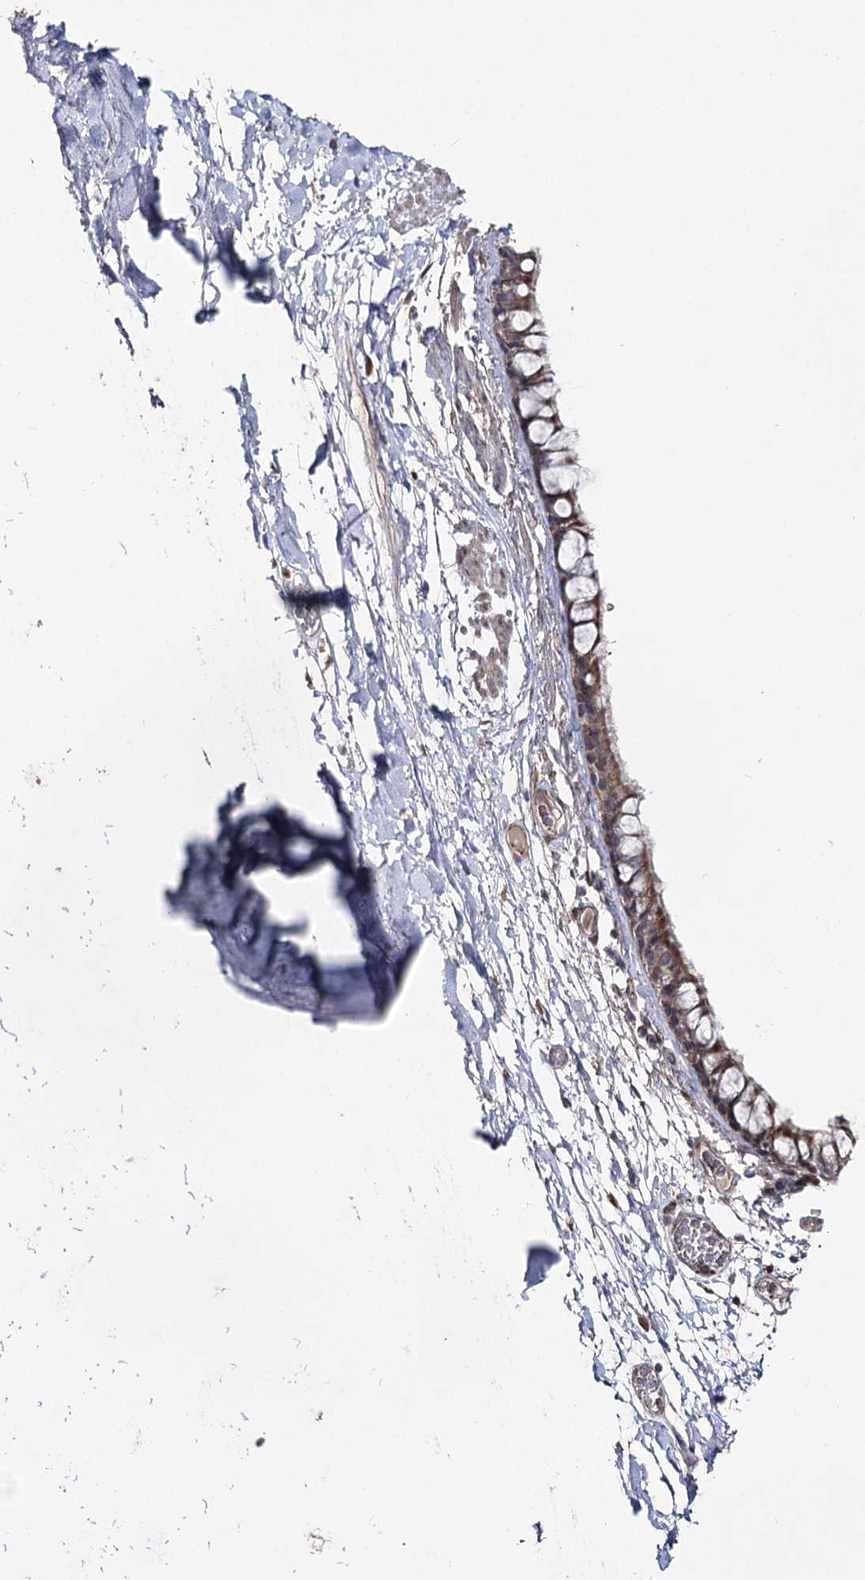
{"staining": {"intensity": "moderate", "quantity": ">75%", "location": "cytoplasmic/membranous,nuclear"}, "tissue": "bronchus", "cell_type": "Respiratory epithelial cells", "image_type": "normal", "snomed": [{"axis": "morphology", "description": "Normal tissue, NOS"}, {"axis": "topography", "description": "Cartilage tissue"}], "caption": "The image demonstrates immunohistochemical staining of normal bronchus. There is moderate cytoplasmic/membranous,nuclear expression is identified in about >75% of respiratory epithelial cells.", "gene": "RUFY4", "patient": {"sex": "male", "age": 63}}